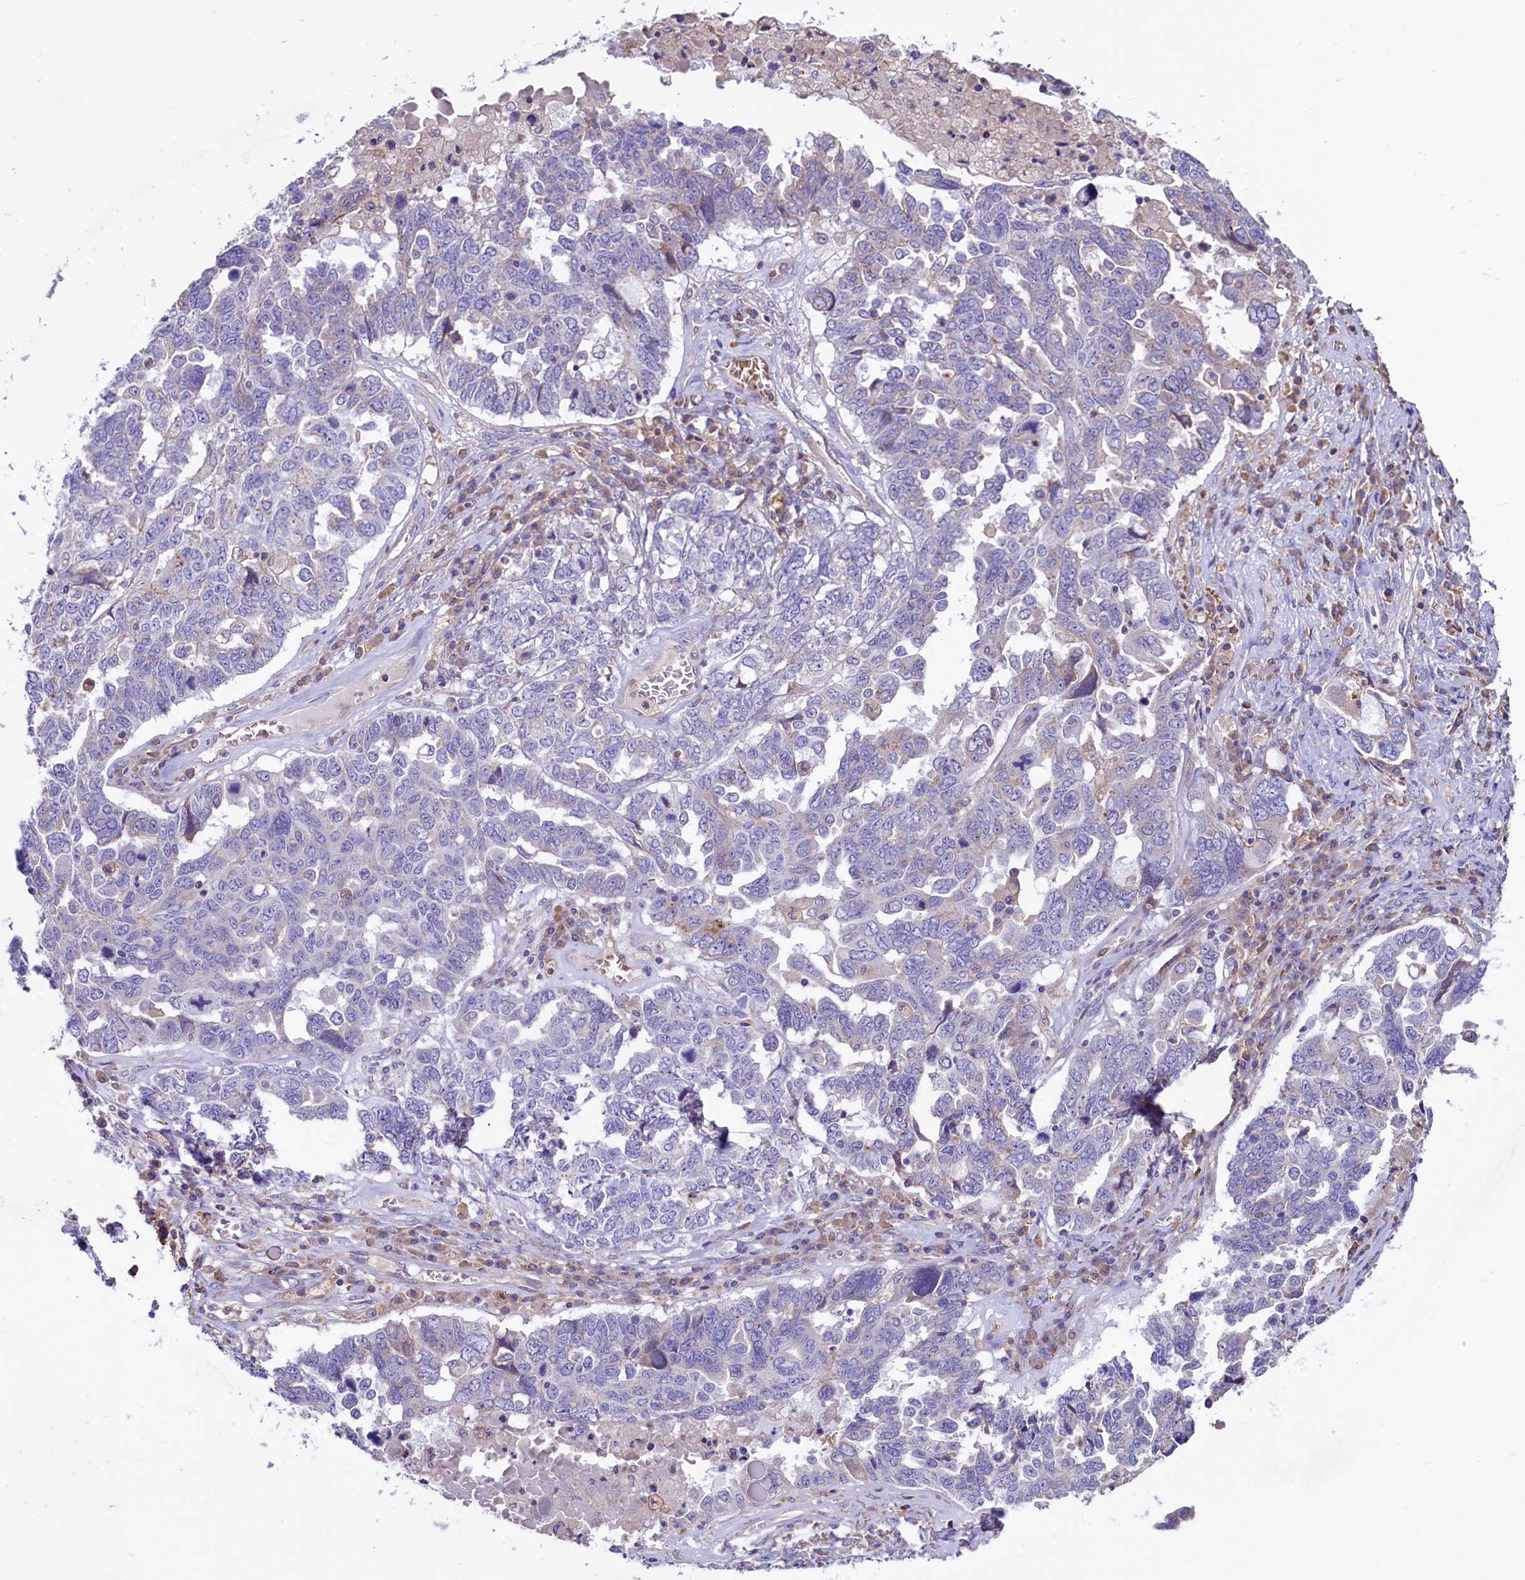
{"staining": {"intensity": "negative", "quantity": "none", "location": "none"}, "tissue": "ovarian cancer", "cell_type": "Tumor cells", "image_type": "cancer", "snomed": [{"axis": "morphology", "description": "Carcinoma, endometroid"}, {"axis": "topography", "description": "Ovary"}], "caption": "Photomicrograph shows no significant protein staining in tumor cells of ovarian cancer.", "gene": "HPS6", "patient": {"sex": "female", "age": 62}}